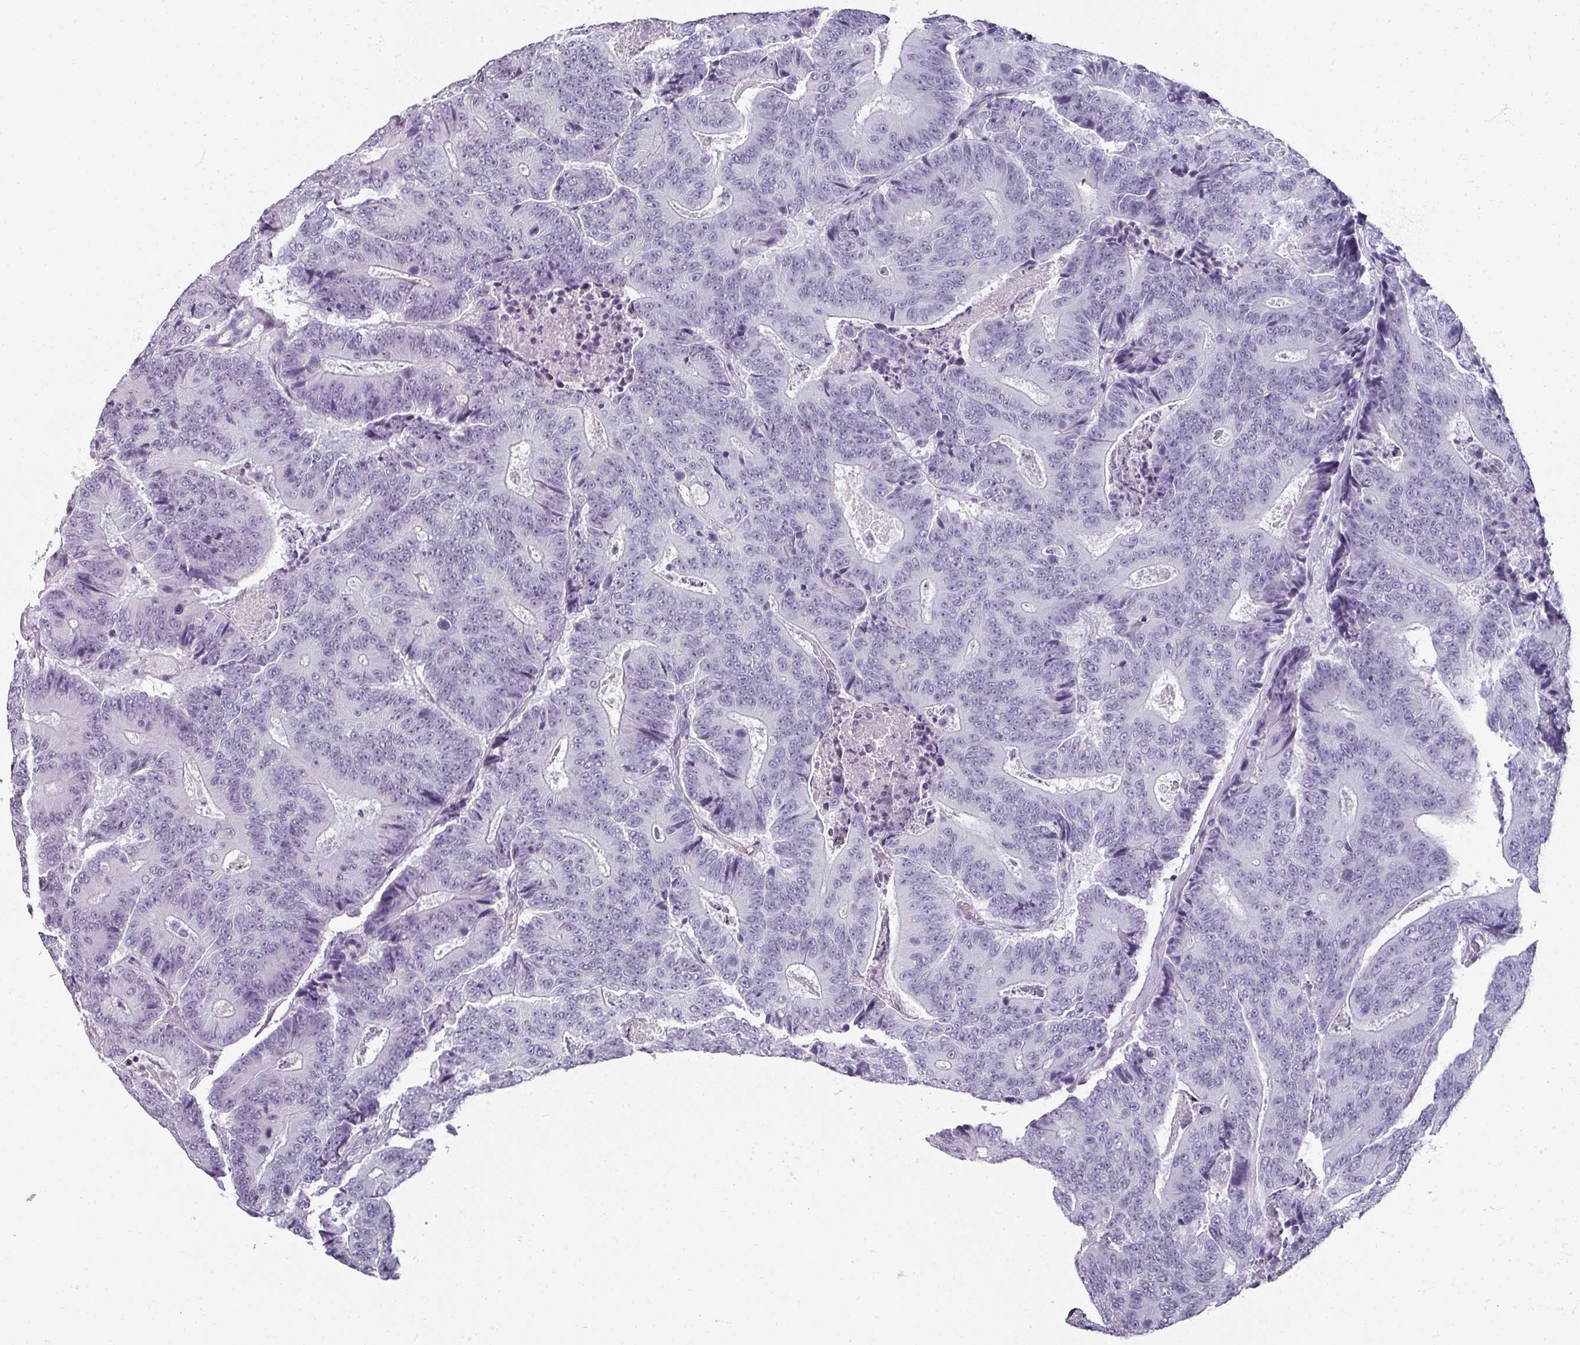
{"staining": {"intensity": "negative", "quantity": "none", "location": "none"}, "tissue": "colorectal cancer", "cell_type": "Tumor cells", "image_type": "cancer", "snomed": [{"axis": "morphology", "description": "Adenocarcinoma, NOS"}, {"axis": "topography", "description": "Colon"}], "caption": "Immunohistochemical staining of colorectal adenocarcinoma shows no significant positivity in tumor cells.", "gene": "REG3G", "patient": {"sex": "male", "age": 83}}